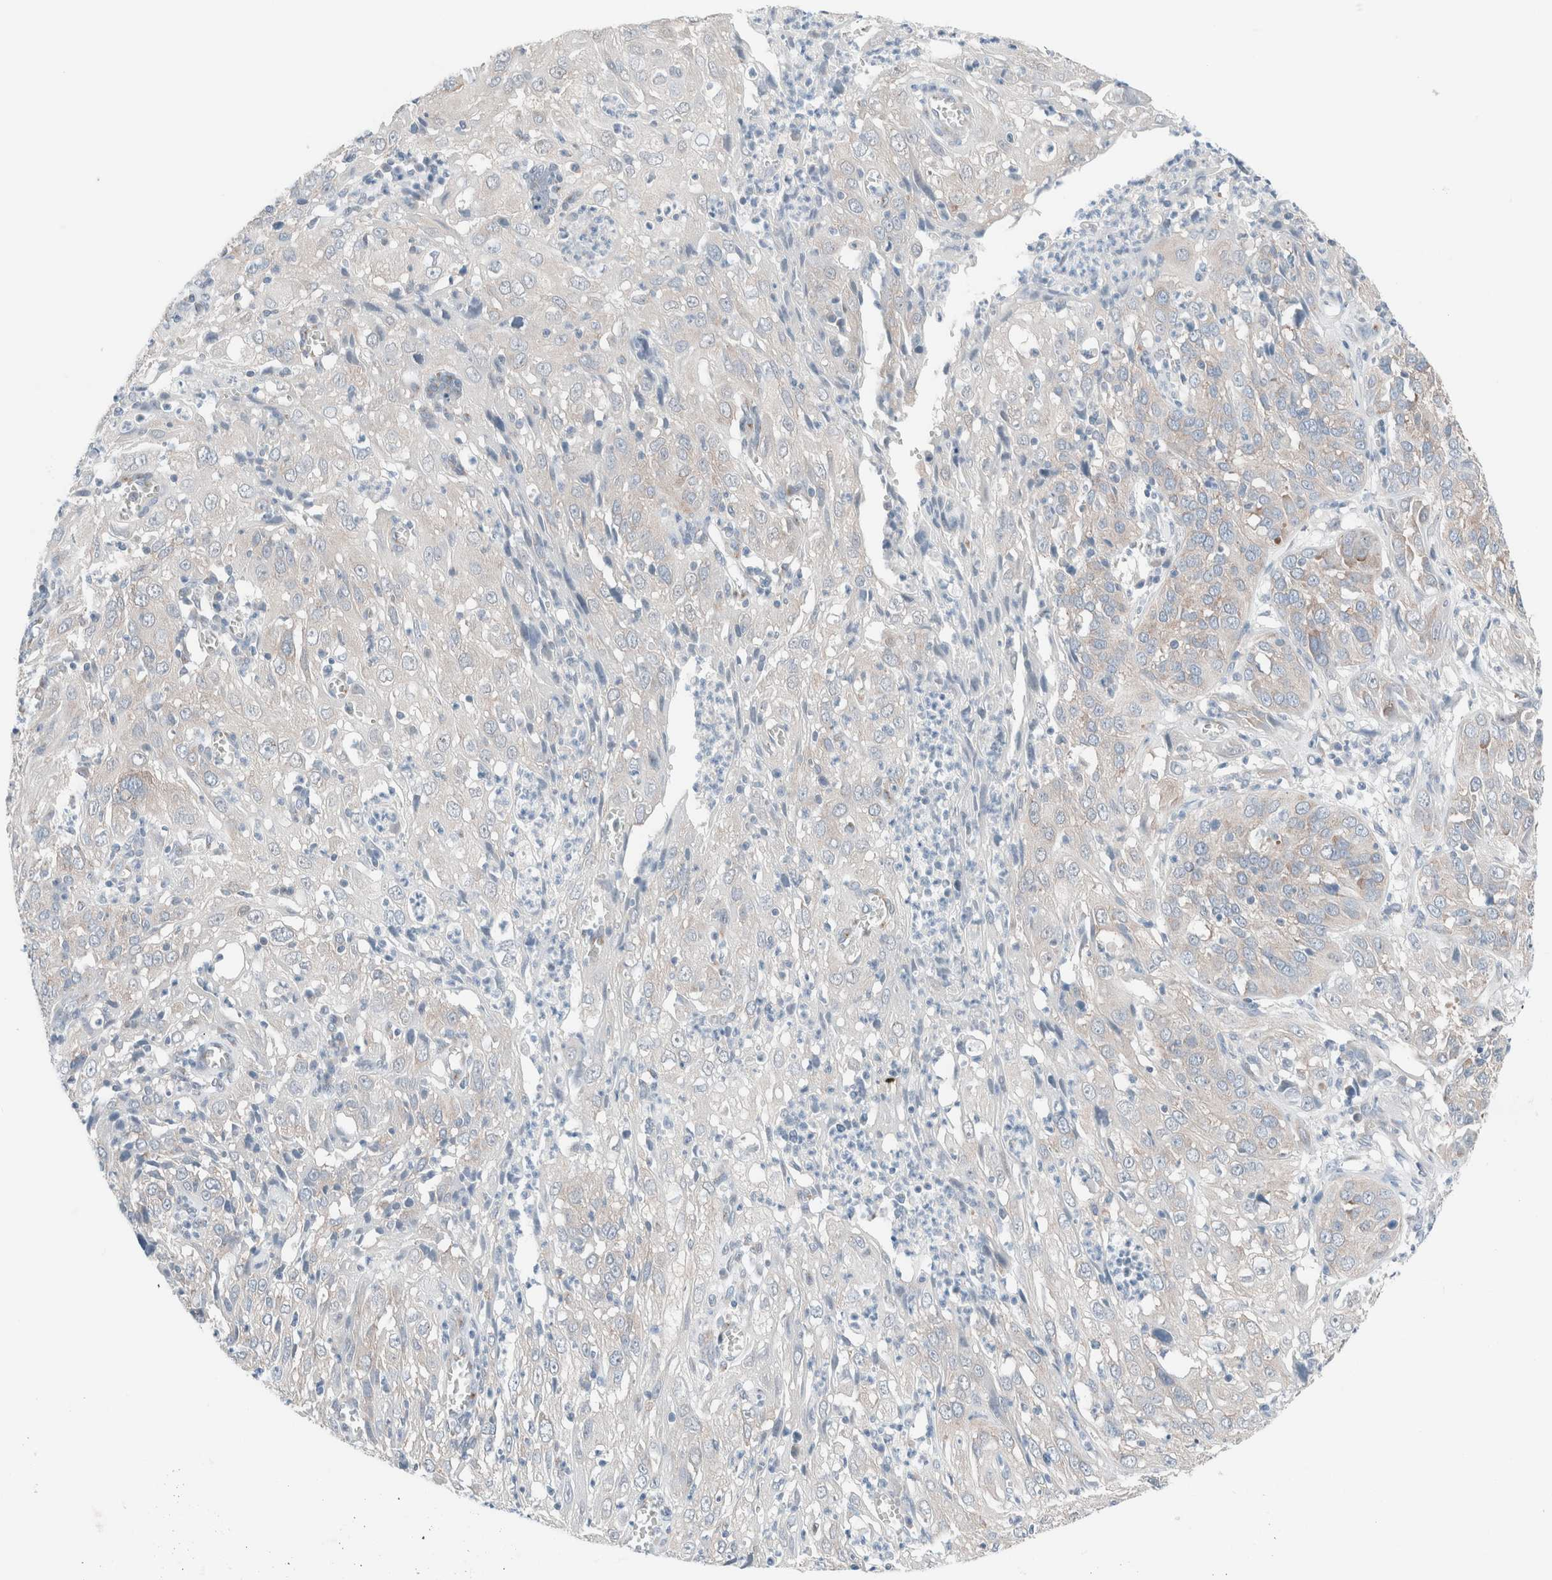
{"staining": {"intensity": "weak", "quantity": "<25%", "location": "cytoplasmic/membranous"}, "tissue": "cervical cancer", "cell_type": "Tumor cells", "image_type": "cancer", "snomed": [{"axis": "morphology", "description": "Squamous cell carcinoma, NOS"}, {"axis": "topography", "description": "Cervix"}], "caption": "DAB (3,3'-diaminobenzidine) immunohistochemical staining of cervical cancer shows no significant positivity in tumor cells.", "gene": "CASC3", "patient": {"sex": "female", "age": 32}}